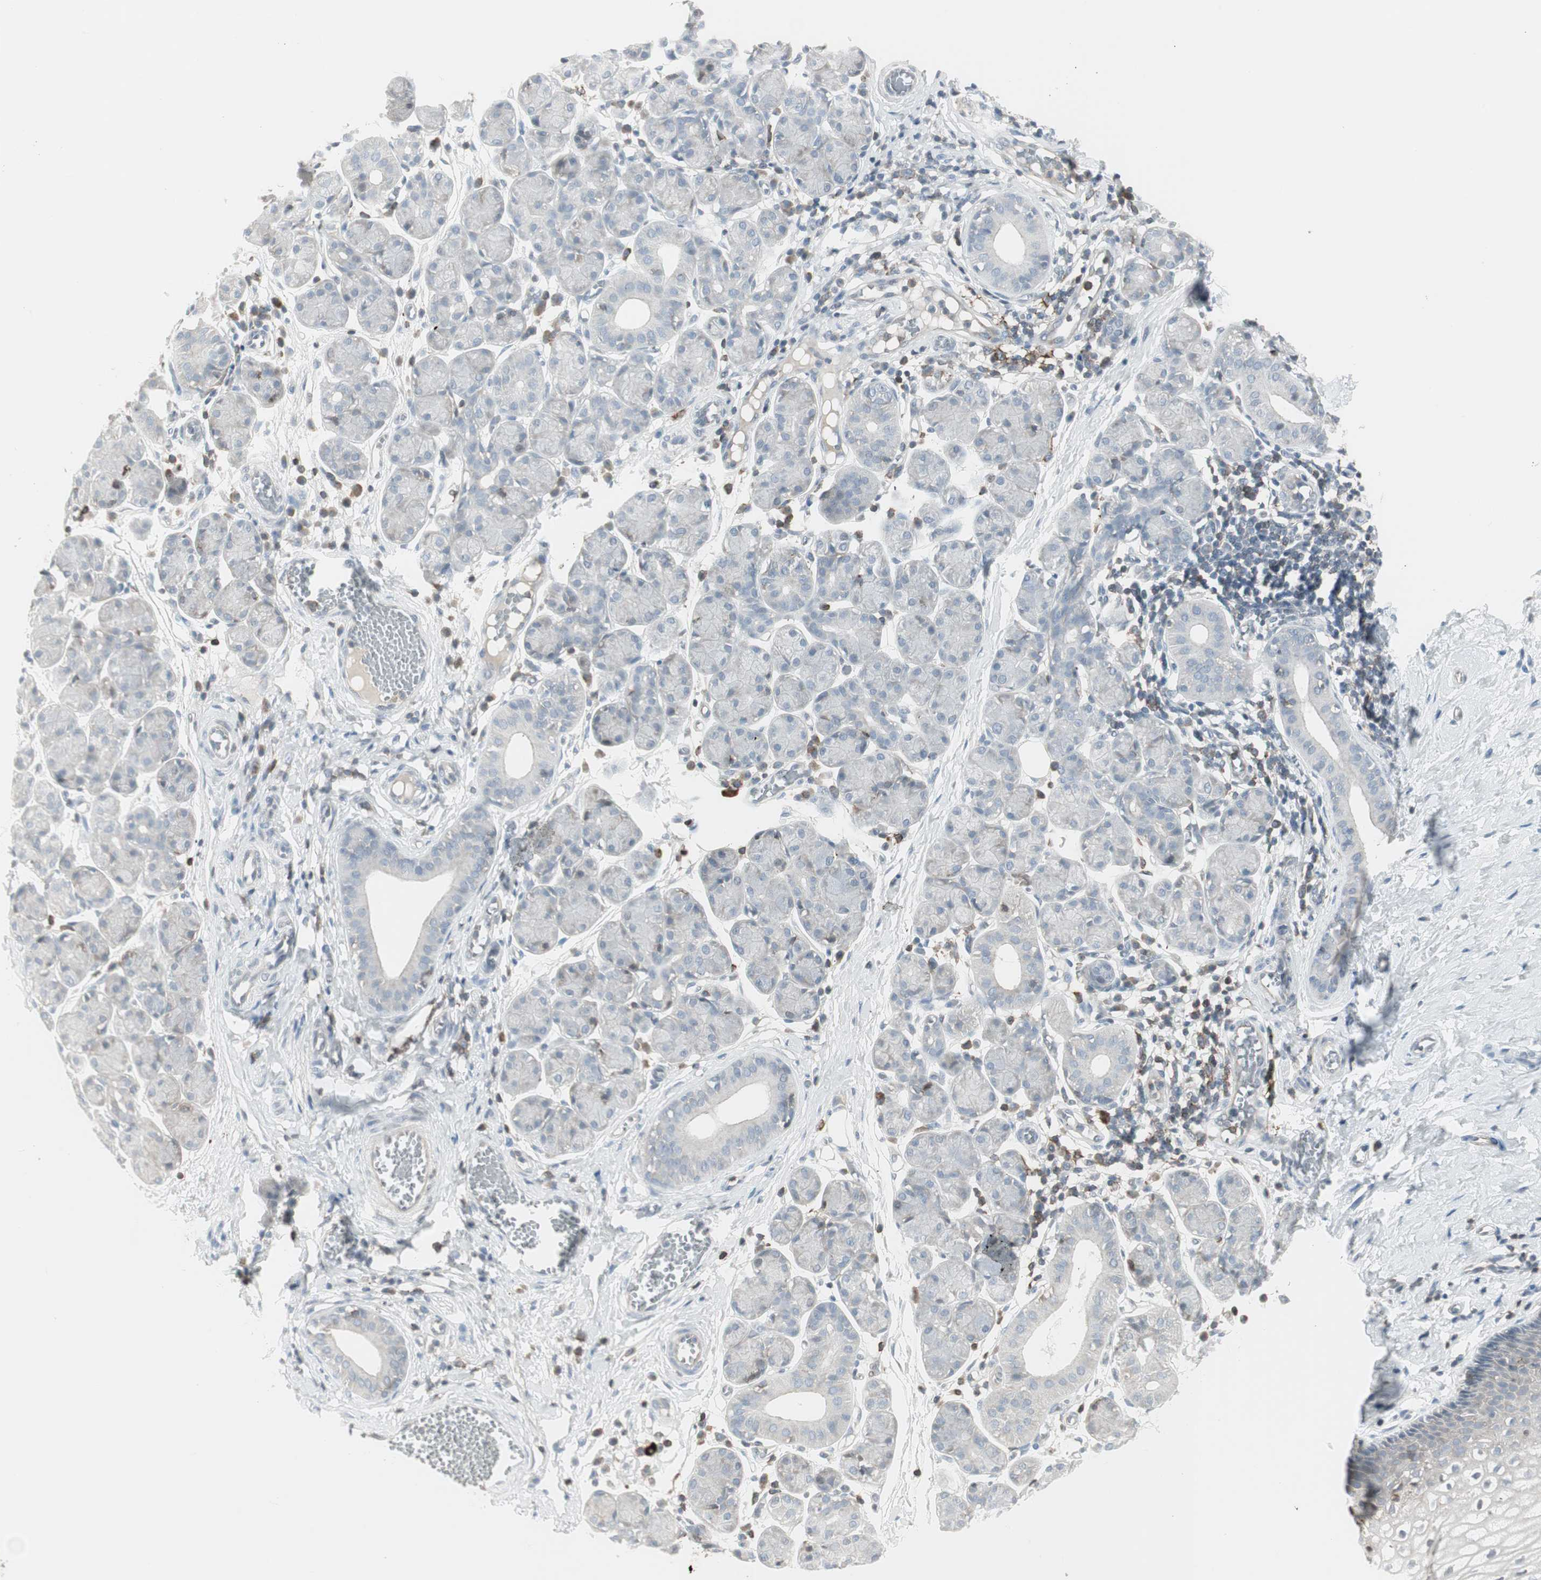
{"staining": {"intensity": "negative", "quantity": "none", "location": "none"}, "tissue": "salivary gland", "cell_type": "Glandular cells", "image_type": "normal", "snomed": [{"axis": "morphology", "description": "Normal tissue, NOS"}, {"axis": "morphology", "description": "Inflammation, NOS"}, {"axis": "topography", "description": "Lymph node"}, {"axis": "topography", "description": "Salivary gland"}], "caption": "The image shows no staining of glandular cells in benign salivary gland. The staining was performed using DAB to visualize the protein expression in brown, while the nuclei were stained in blue with hematoxylin (Magnification: 20x).", "gene": "MAP4K4", "patient": {"sex": "male", "age": 3}}